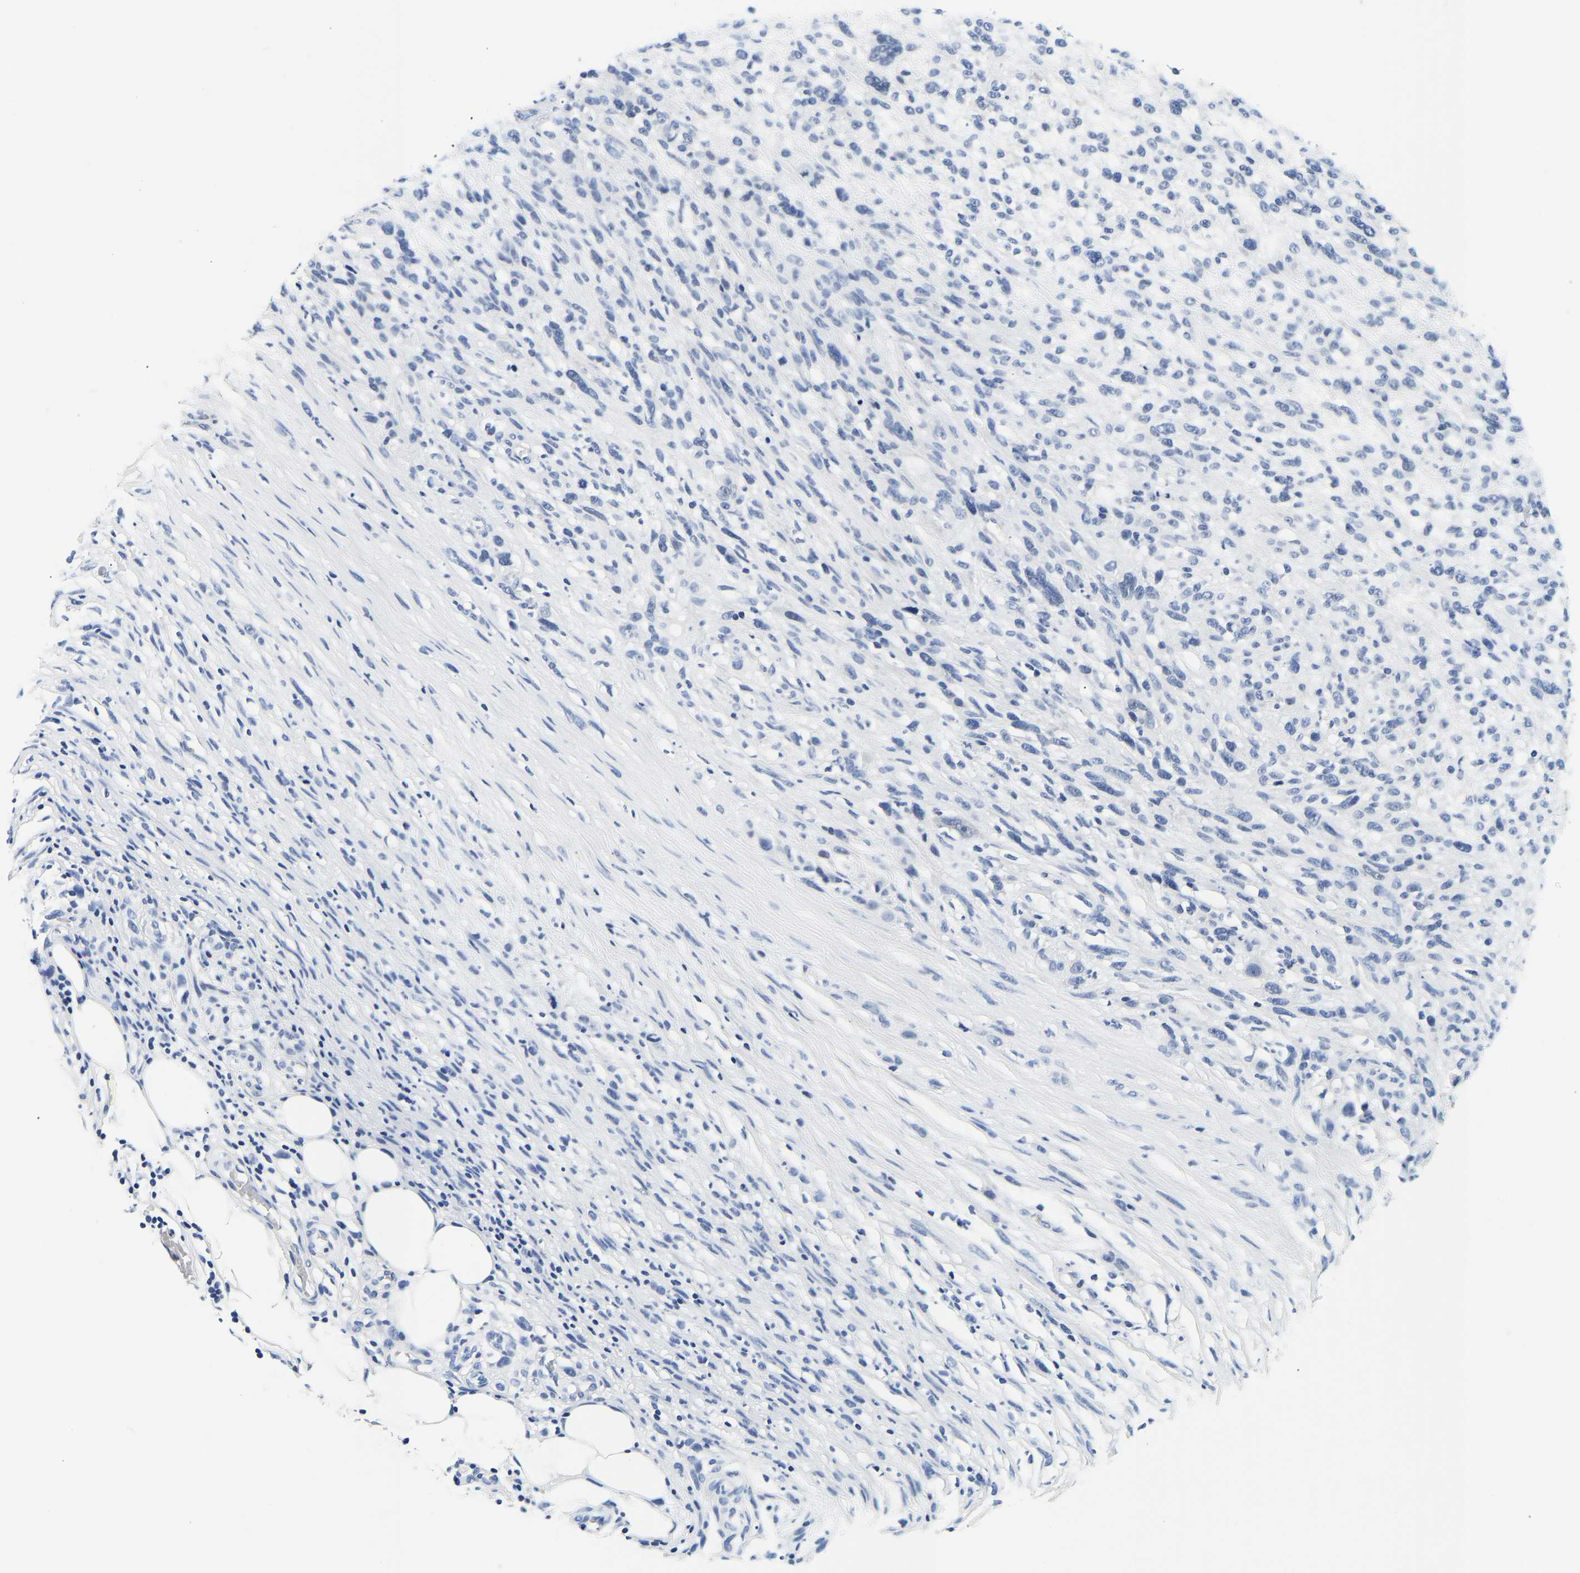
{"staining": {"intensity": "negative", "quantity": "none", "location": "none"}, "tissue": "melanoma", "cell_type": "Tumor cells", "image_type": "cancer", "snomed": [{"axis": "morphology", "description": "Malignant melanoma, NOS"}, {"axis": "topography", "description": "Skin"}], "caption": "This is an IHC photomicrograph of malignant melanoma. There is no positivity in tumor cells.", "gene": "UCHL3", "patient": {"sex": "female", "age": 55}}